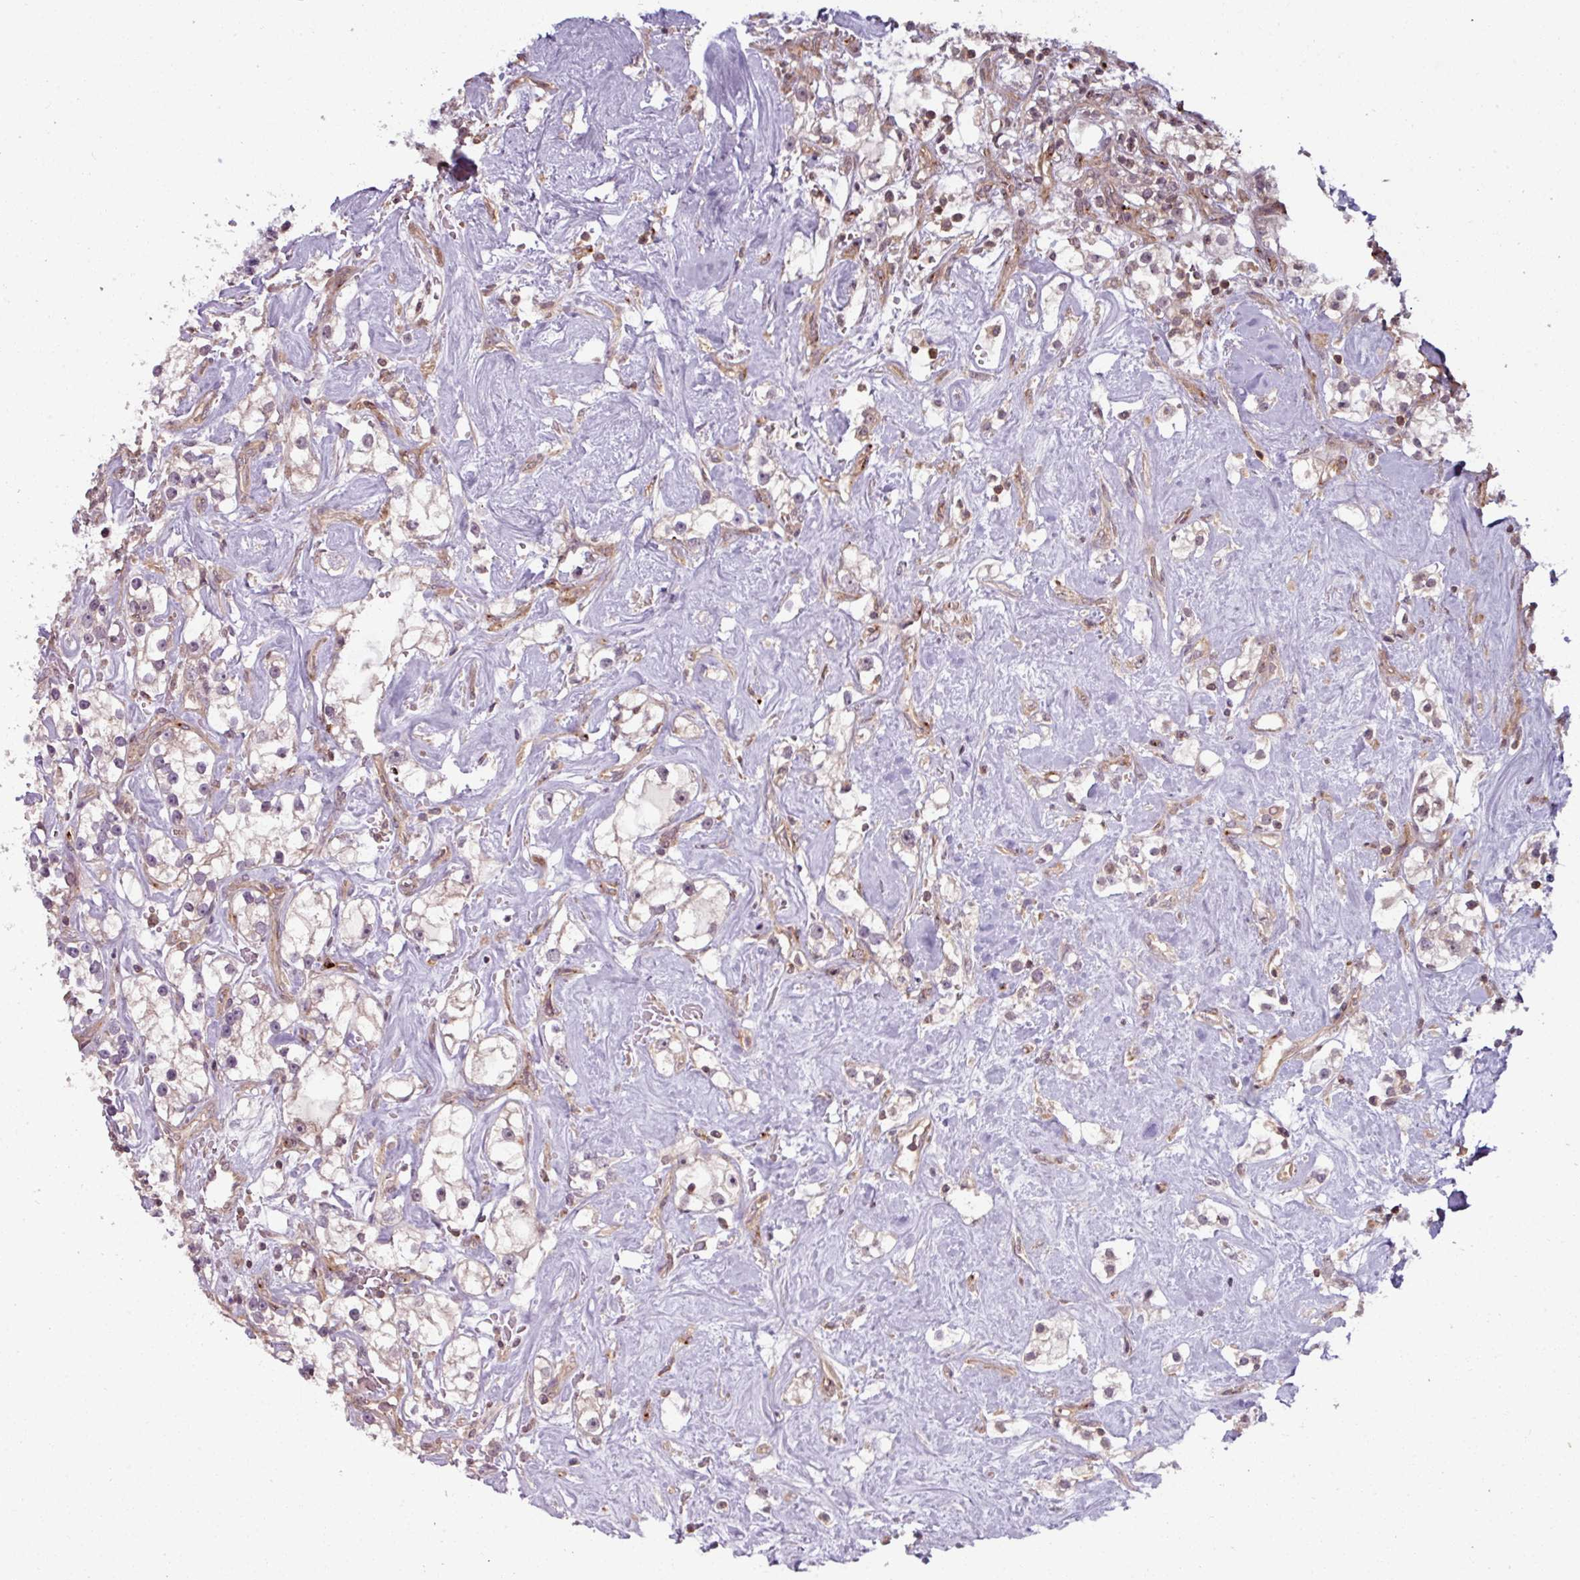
{"staining": {"intensity": "weak", "quantity": "25%-75%", "location": "cytoplasmic/membranous"}, "tissue": "renal cancer", "cell_type": "Tumor cells", "image_type": "cancer", "snomed": [{"axis": "morphology", "description": "Adenocarcinoma, NOS"}, {"axis": "topography", "description": "Kidney"}], "caption": "Adenocarcinoma (renal) was stained to show a protein in brown. There is low levels of weak cytoplasmic/membranous staining in approximately 25%-75% of tumor cells.", "gene": "TUSC3", "patient": {"sex": "male", "age": 77}}